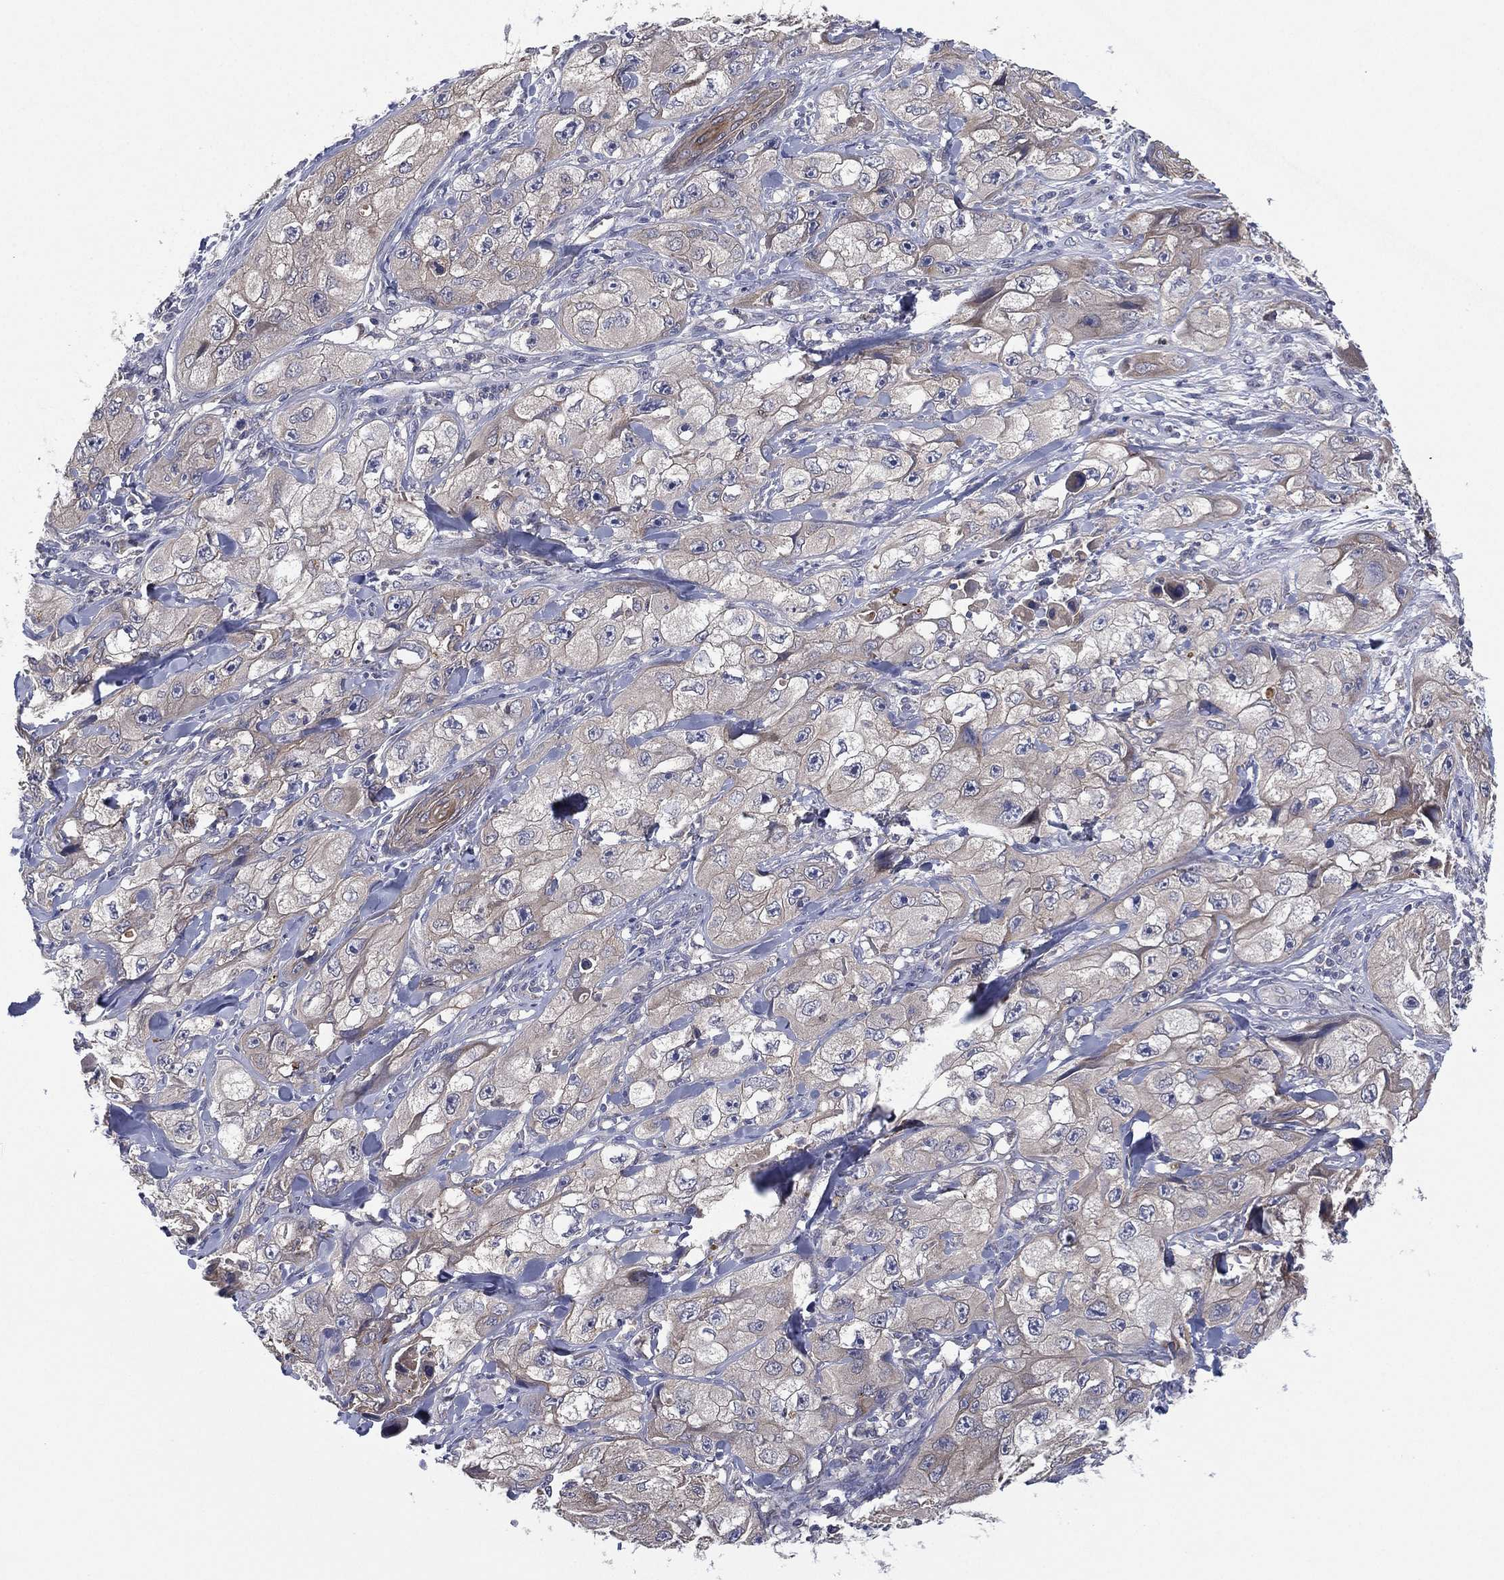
{"staining": {"intensity": "negative", "quantity": "none", "location": "none"}, "tissue": "skin cancer", "cell_type": "Tumor cells", "image_type": "cancer", "snomed": [{"axis": "morphology", "description": "Squamous cell carcinoma, NOS"}, {"axis": "topography", "description": "Skin"}, {"axis": "topography", "description": "Subcutis"}], "caption": "DAB immunohistochemical staining of human skin squamous cell carcinoma reveals no significant staining in tumor cells.", "gene": "MPP7", "patient": {"sex": "male", "age": 73}}